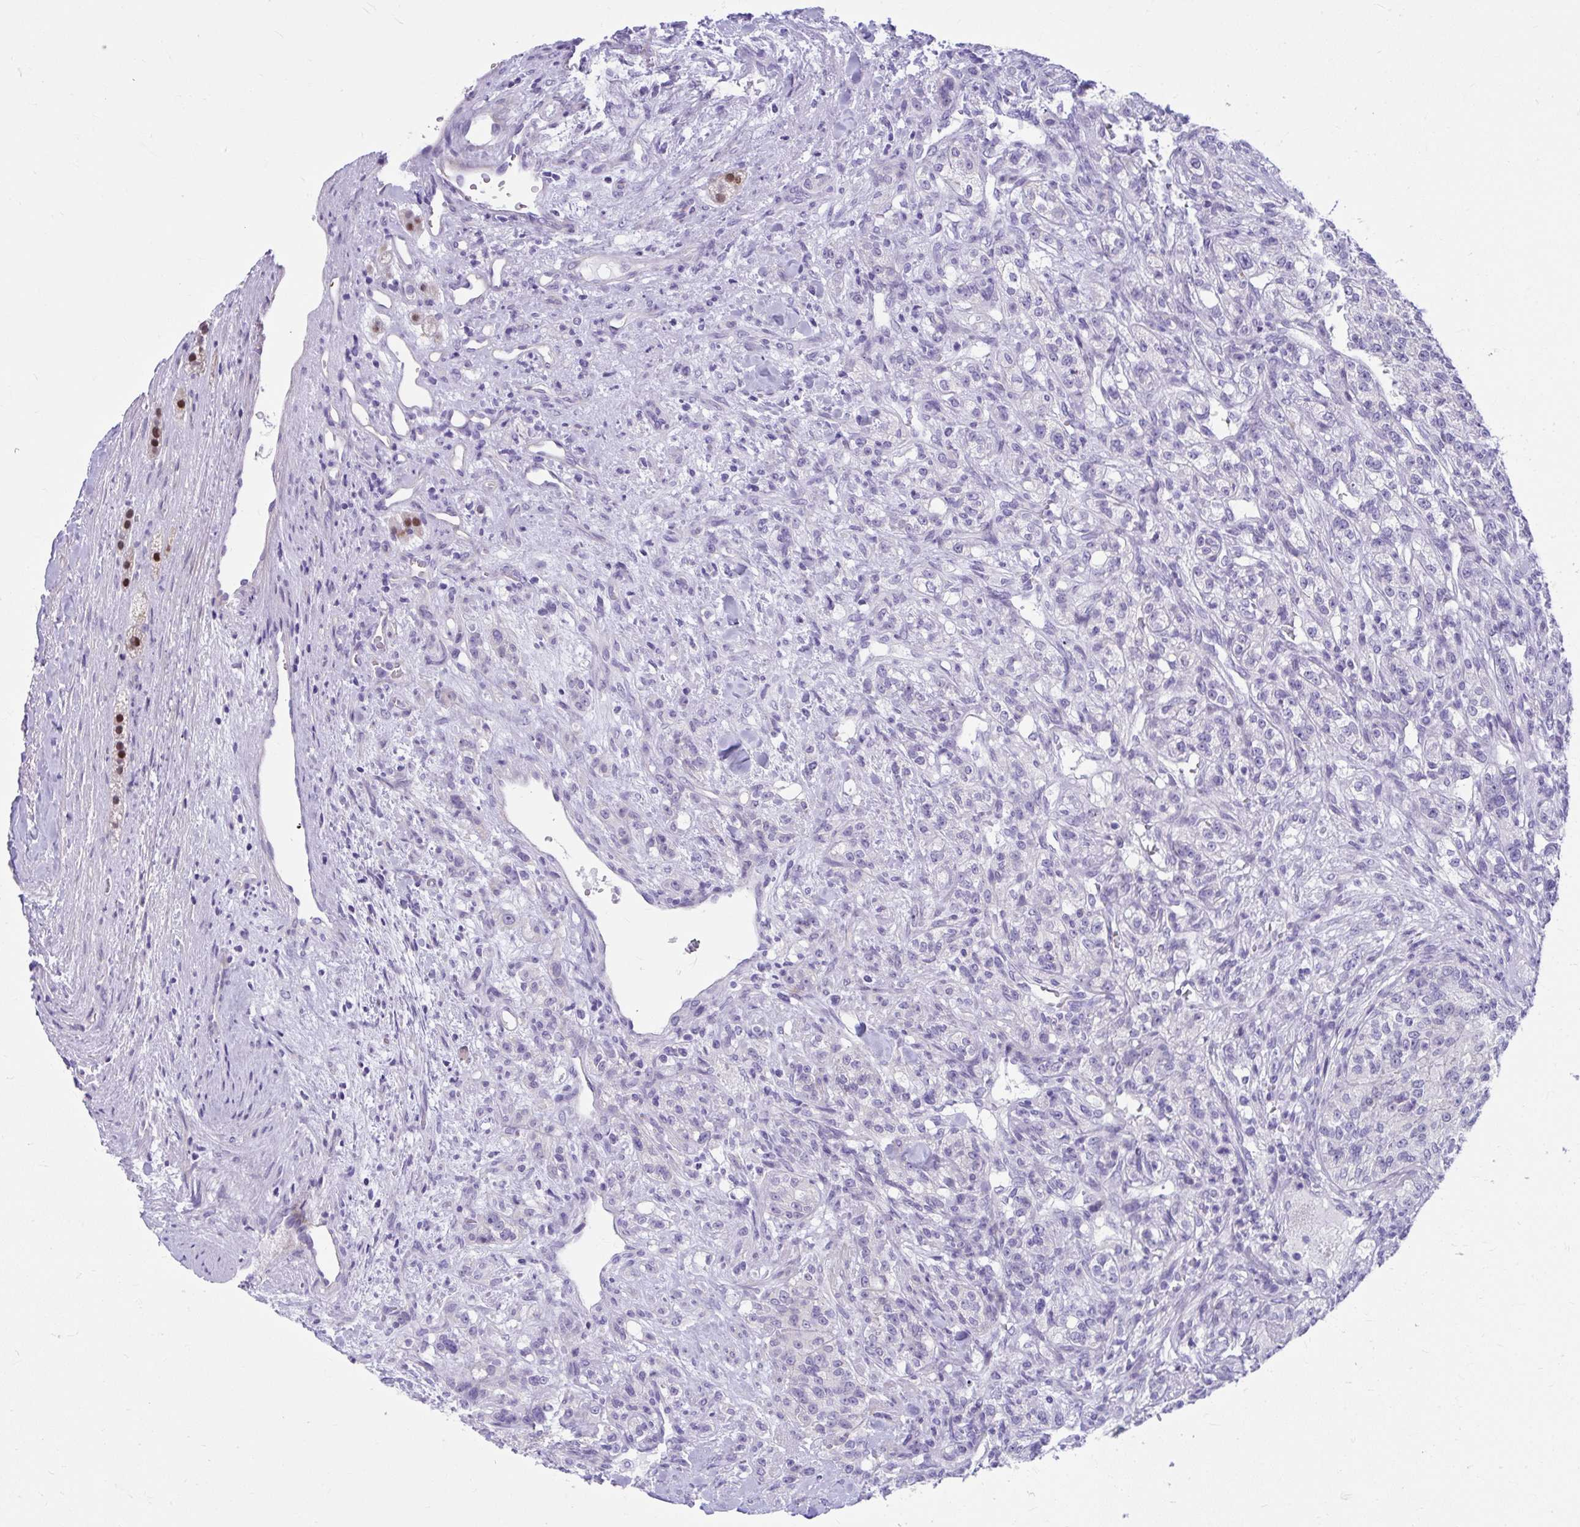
{"staining": {"intensity": "negative", "quantity": "none", "location": "none"}, "tissue": "renal cancer", "cell_type": "Tumor cells", "image_type": "cancer", "snomed": [{"axis": "morphology", "description": "Adenocarcinoma, NOS"}, {"axis": "topography", "description": "Kidney"}], "caption": "IHC of renal adenocarcinoma demonstrates no expression in tumor cells. (Stains: DAB (3,3'-diaminobenzidine) IHC with hematoxylin counter stain, Microscopy: brightfield microscopy at high magnification).", "gene": "ISL1", "patient": {"sex": "female", "age": 63}}